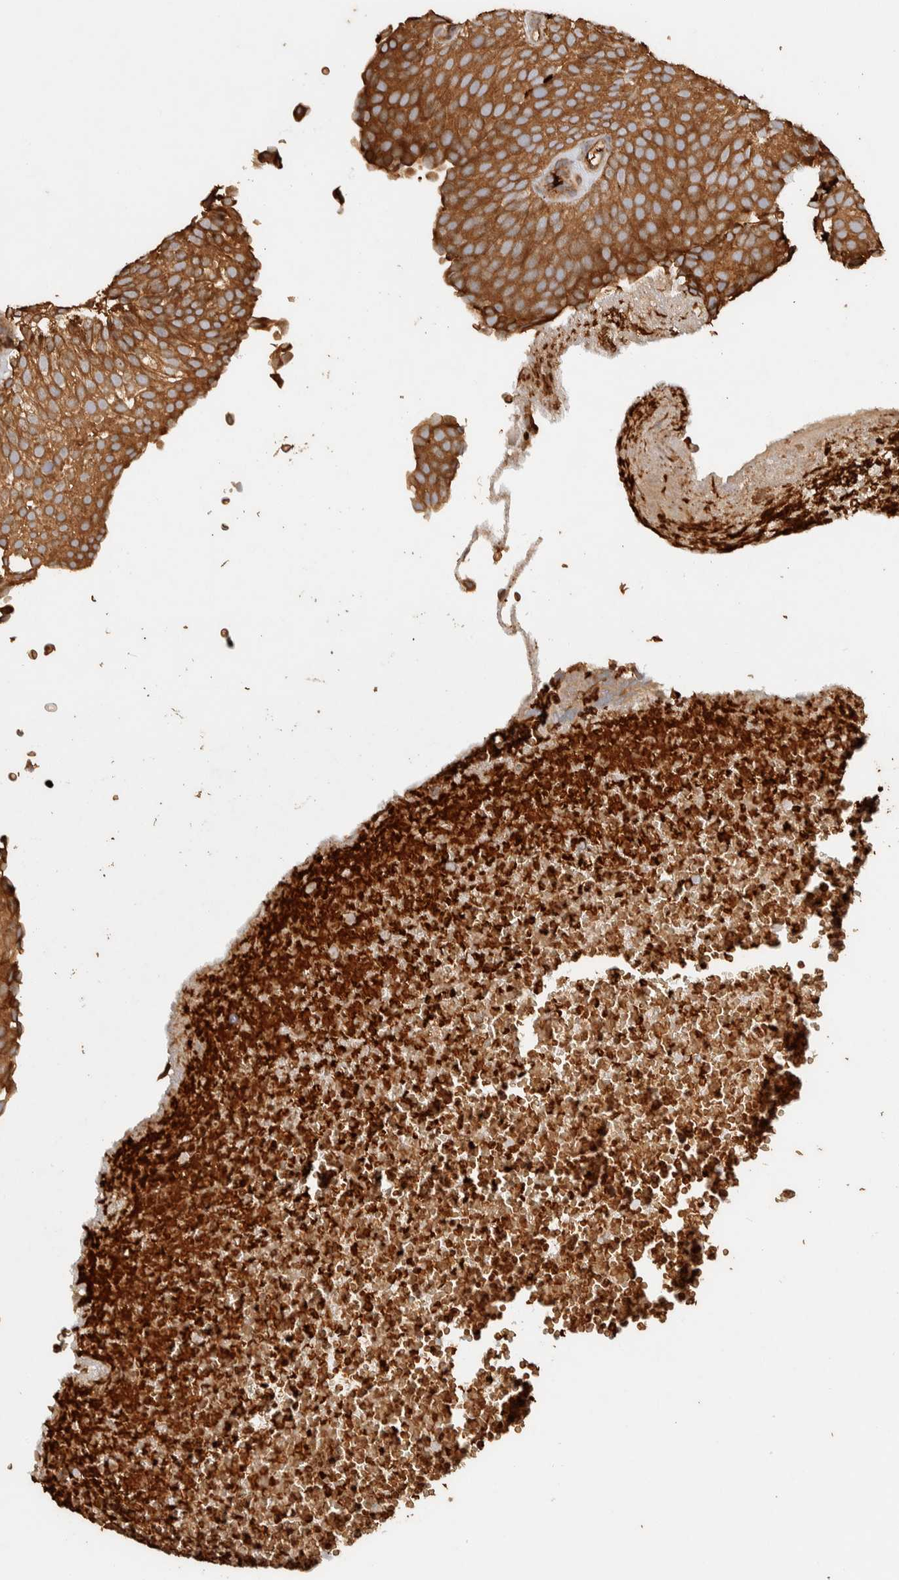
{"staining": {"intensity": "moderate", "quantity": ">75%", "location": "cytoplasmic/membranous"}, "tissue": "urothelial cancer", "cell_type": "Tumor cells", "image_type": "cancer", "snomed": [{"axis": "morphology", "description": "Urothelial carcinoma, Low grade"}, {"axis": "topography", "description": "Urinary bladder"}], "caption": "The micrograph shows a brown stain indicating the presence of a protein in the cytoplasmic/membranous of tumor cells in low-grade urothelial carcinoma. (IHC, brightfield microscopy, high magnification).", "gene": "TTI2", "patient": {"sex": "male", "age": 78}}